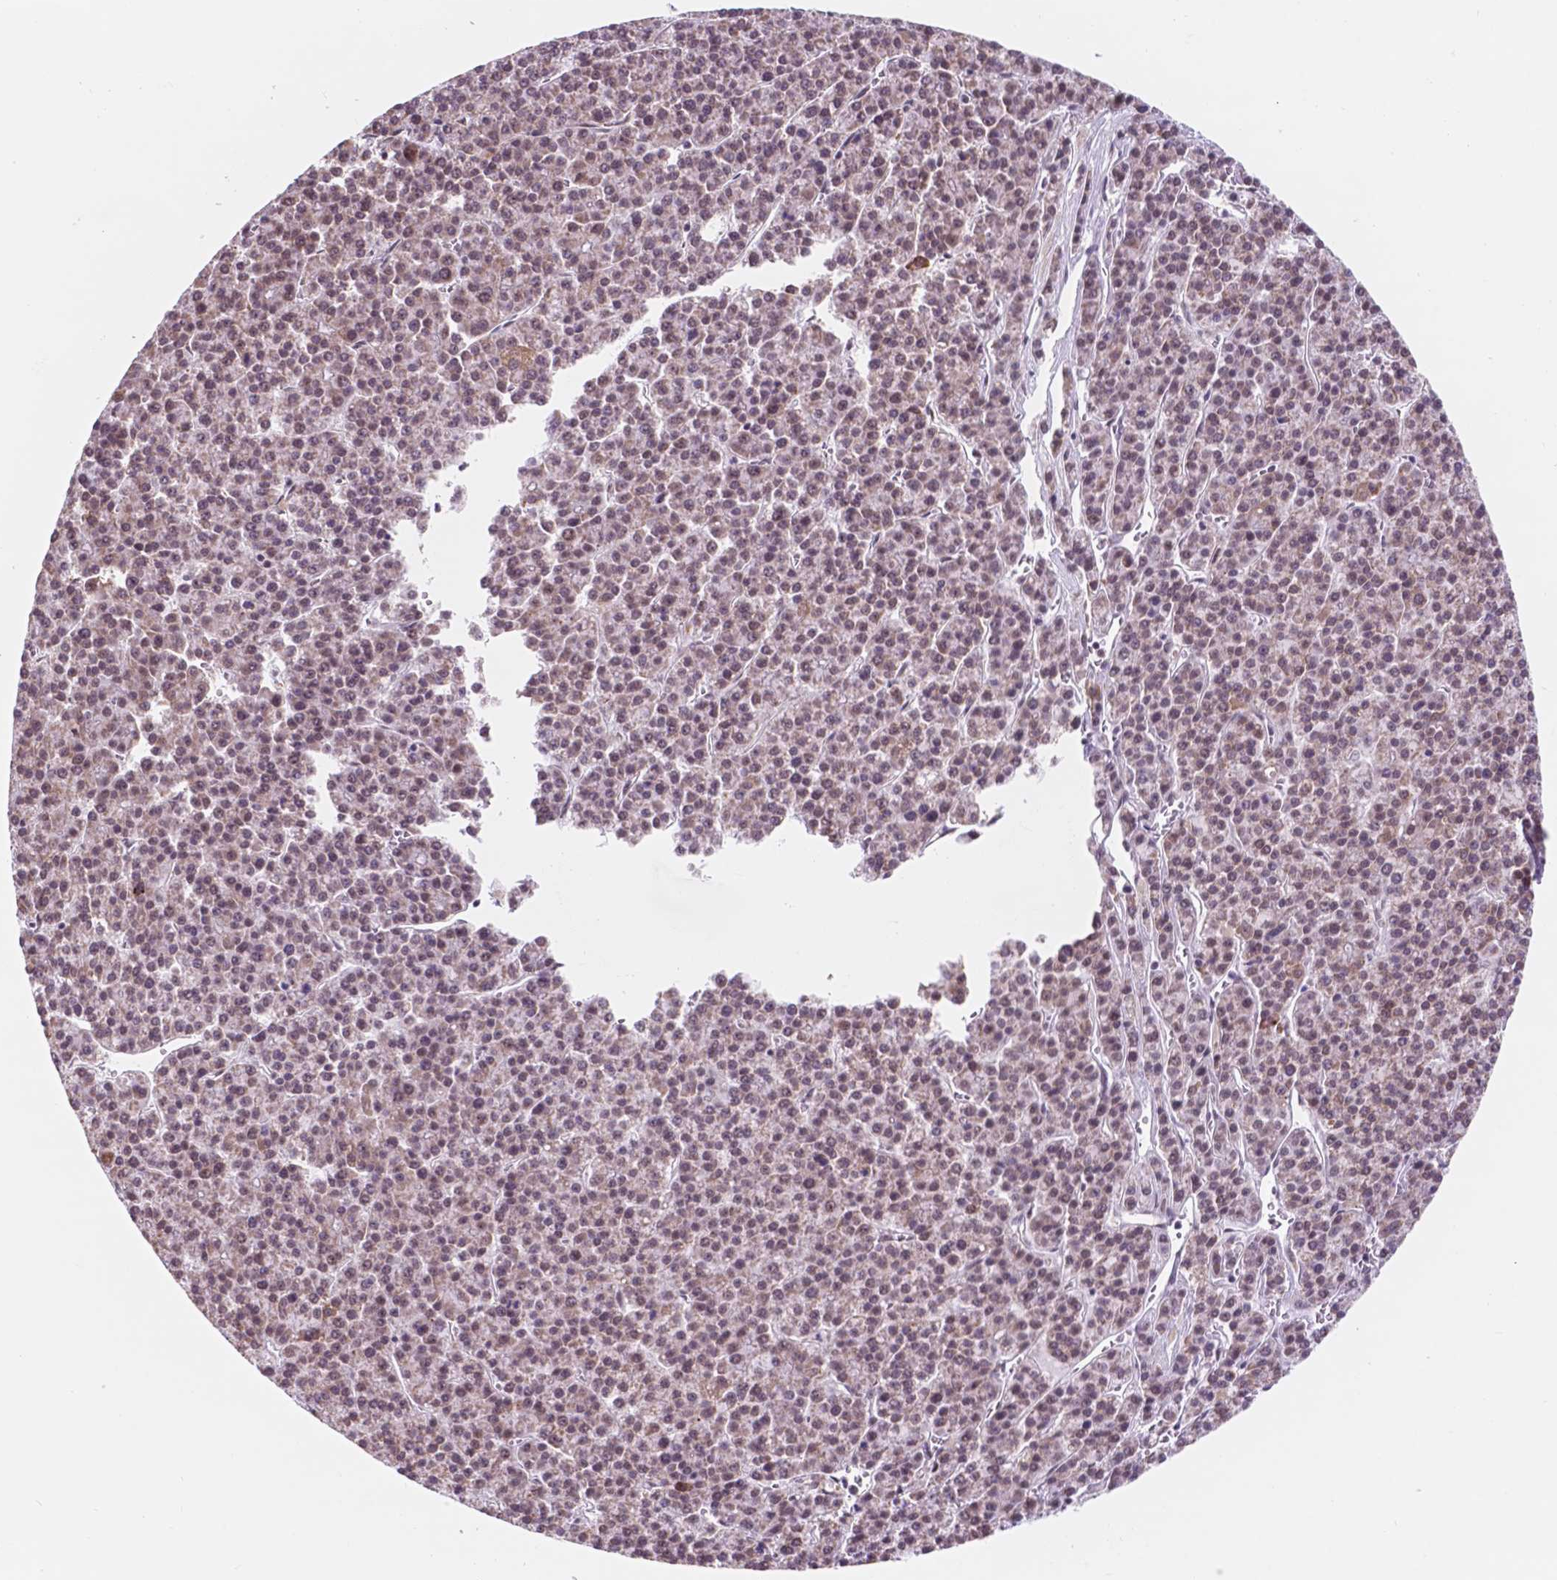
{"staining": {"intensity": "weak", "quantity": ">75%", "location": "nuclear"}, "tissue": "liver cancer", "cell_type": "Tumor cells", "image_type": "cancer", "snomed": [{"axis": "morphology", "description": "Carcinoma, Hepatocellular, NOS"}, {"axis": "topography", "description": "Liver"}], "caption": "DAB (3,3'-diaminobenzidine) immunohistochemical staining of human liver hepatocellular carcinoma exhibits weak nuclear protein expression in approximately >75% of tumor cells.", "gene": "BCAS2", "patient": {"sex": "female", "age": 58}}